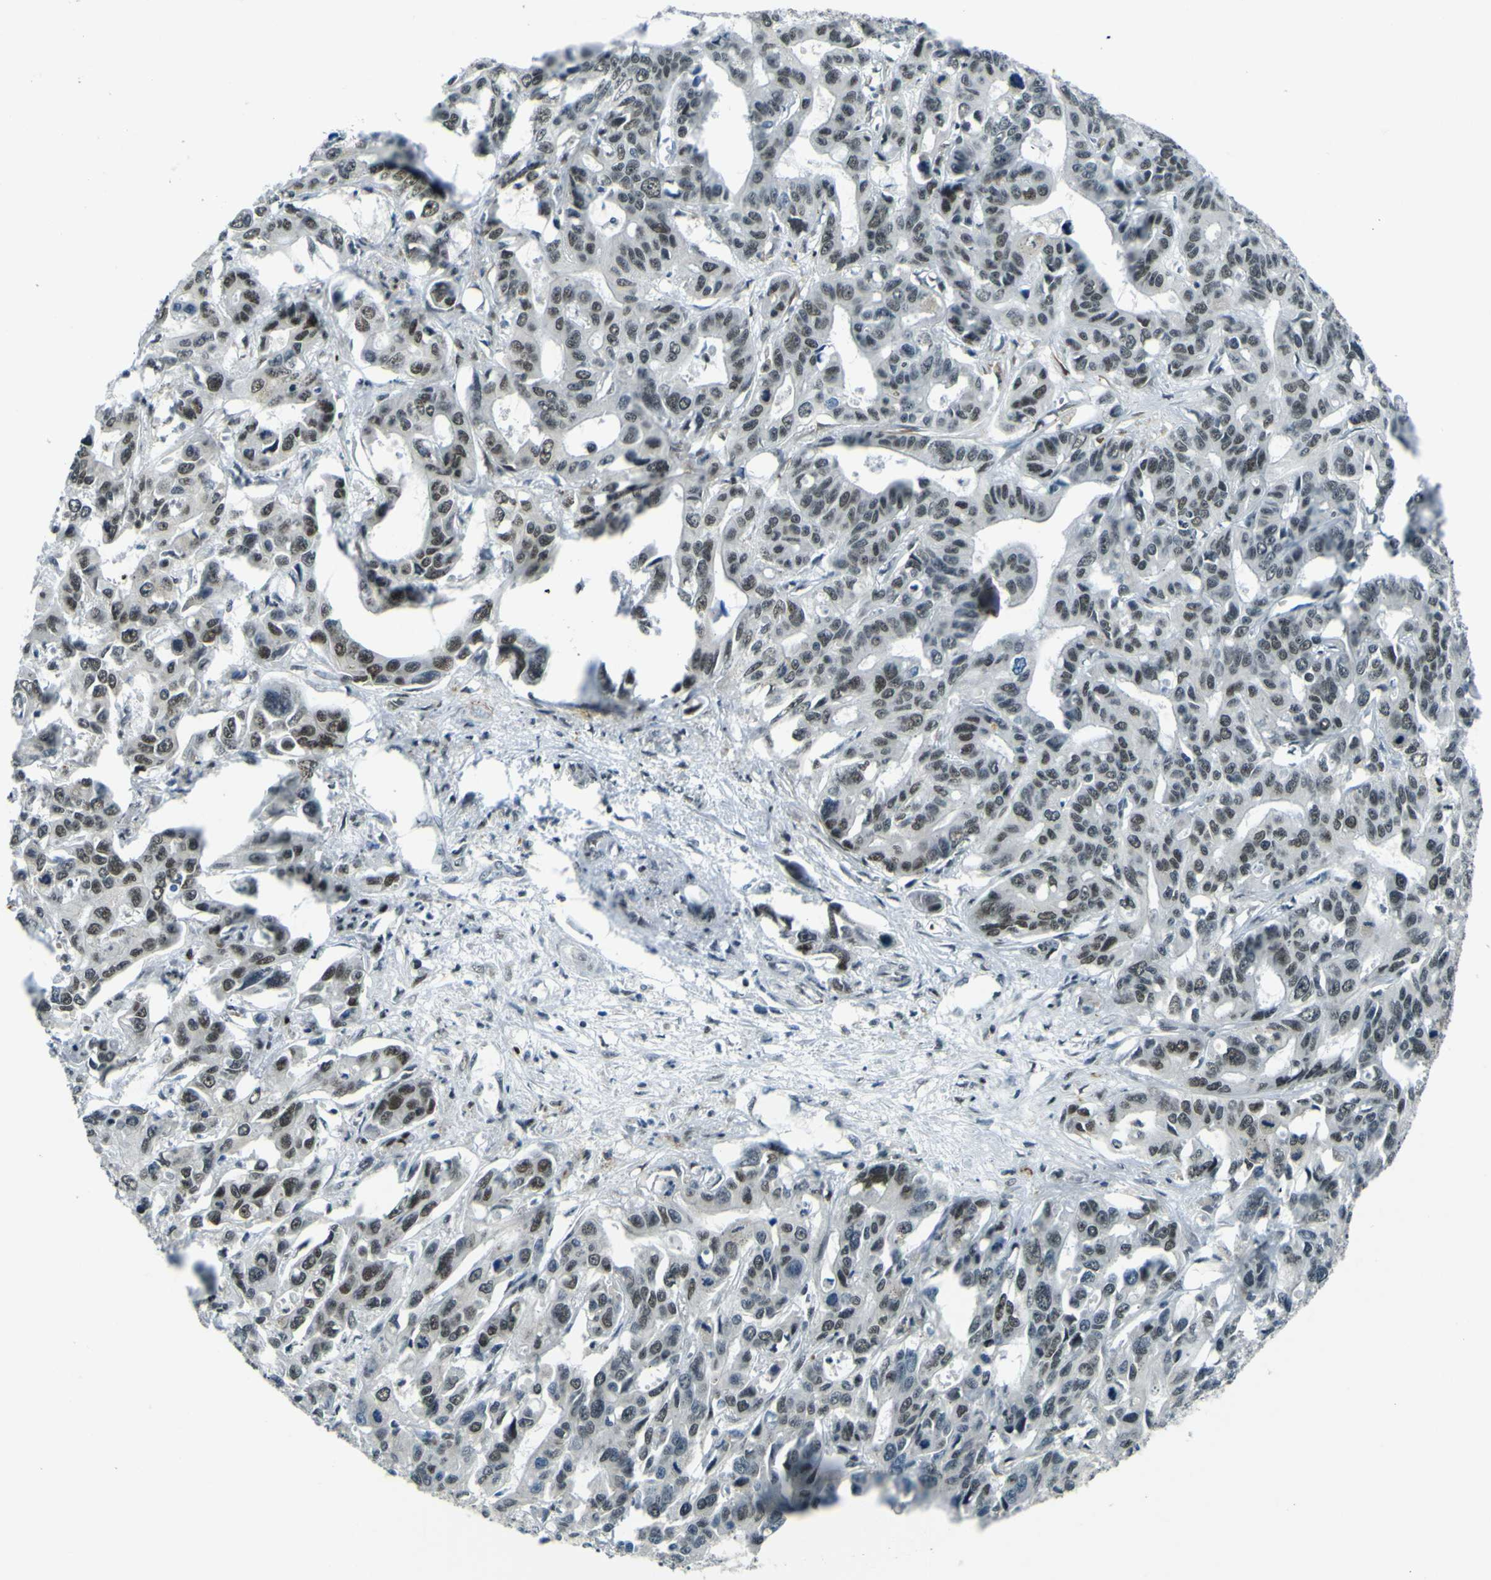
{"staining": {"intensity": "weak", "quantity": "25%-75%", "location": "nuclear"}, "tissue": "liver cancer", "cell_type": "Tumor cells", "image_type": "cancer", "snomed": [{"axis": "morphology", "description": "Cholangiocarcinoma"}, {"axis": "topography", "description": "Liver"}], "caption": "The photomicrograph shows staining of liver cancer, revealing weak nuclear protein positivity (brown color) within tumor cells. (IHC, brightfield microscopy, high magnification).", "gene": "CEBPG", "patient": {"sex": "female", "age": 65}}